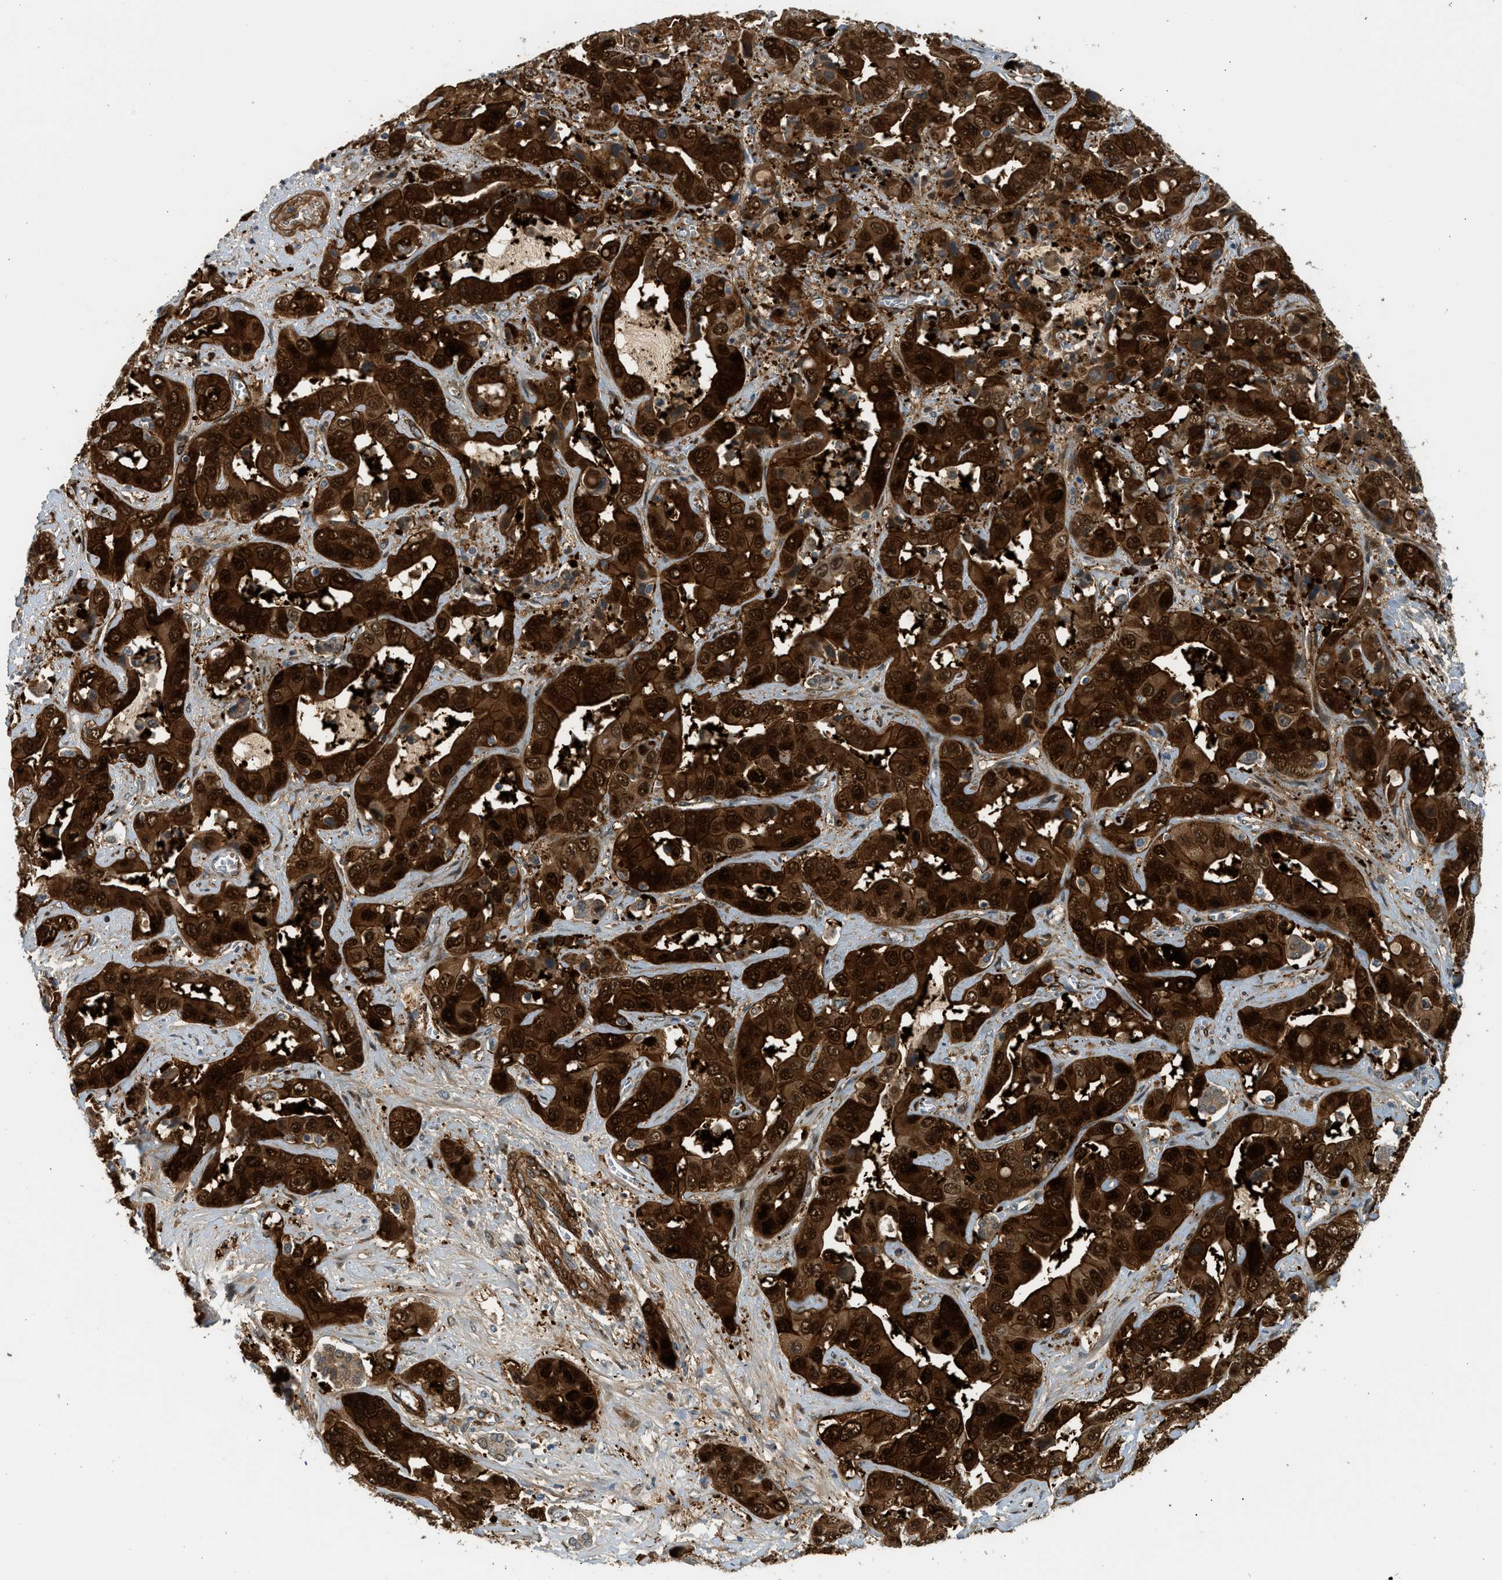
{"staining": {"intensity": "strong", "quantity": ">75%", "location": "cytoplasmic/membranous,nuclear"}, "tissue": "liver cancer", "cell_type": "Tumor cells", "image_type": "cancer", "snomed": [{"axis": "morphology", "description": "Cholangiocarcinoma"}, {"axis": "topography", "description": "Liver"}], "caption": "The micrograph demonstrates staining of cholangiocarcinoma (liver), revealing strong cytoplasmic/membranous and nuclear protein expression (brown color) within tumor cells.", "gene": "EDNRA", "patient": {"sex": "female", "age": 52}}